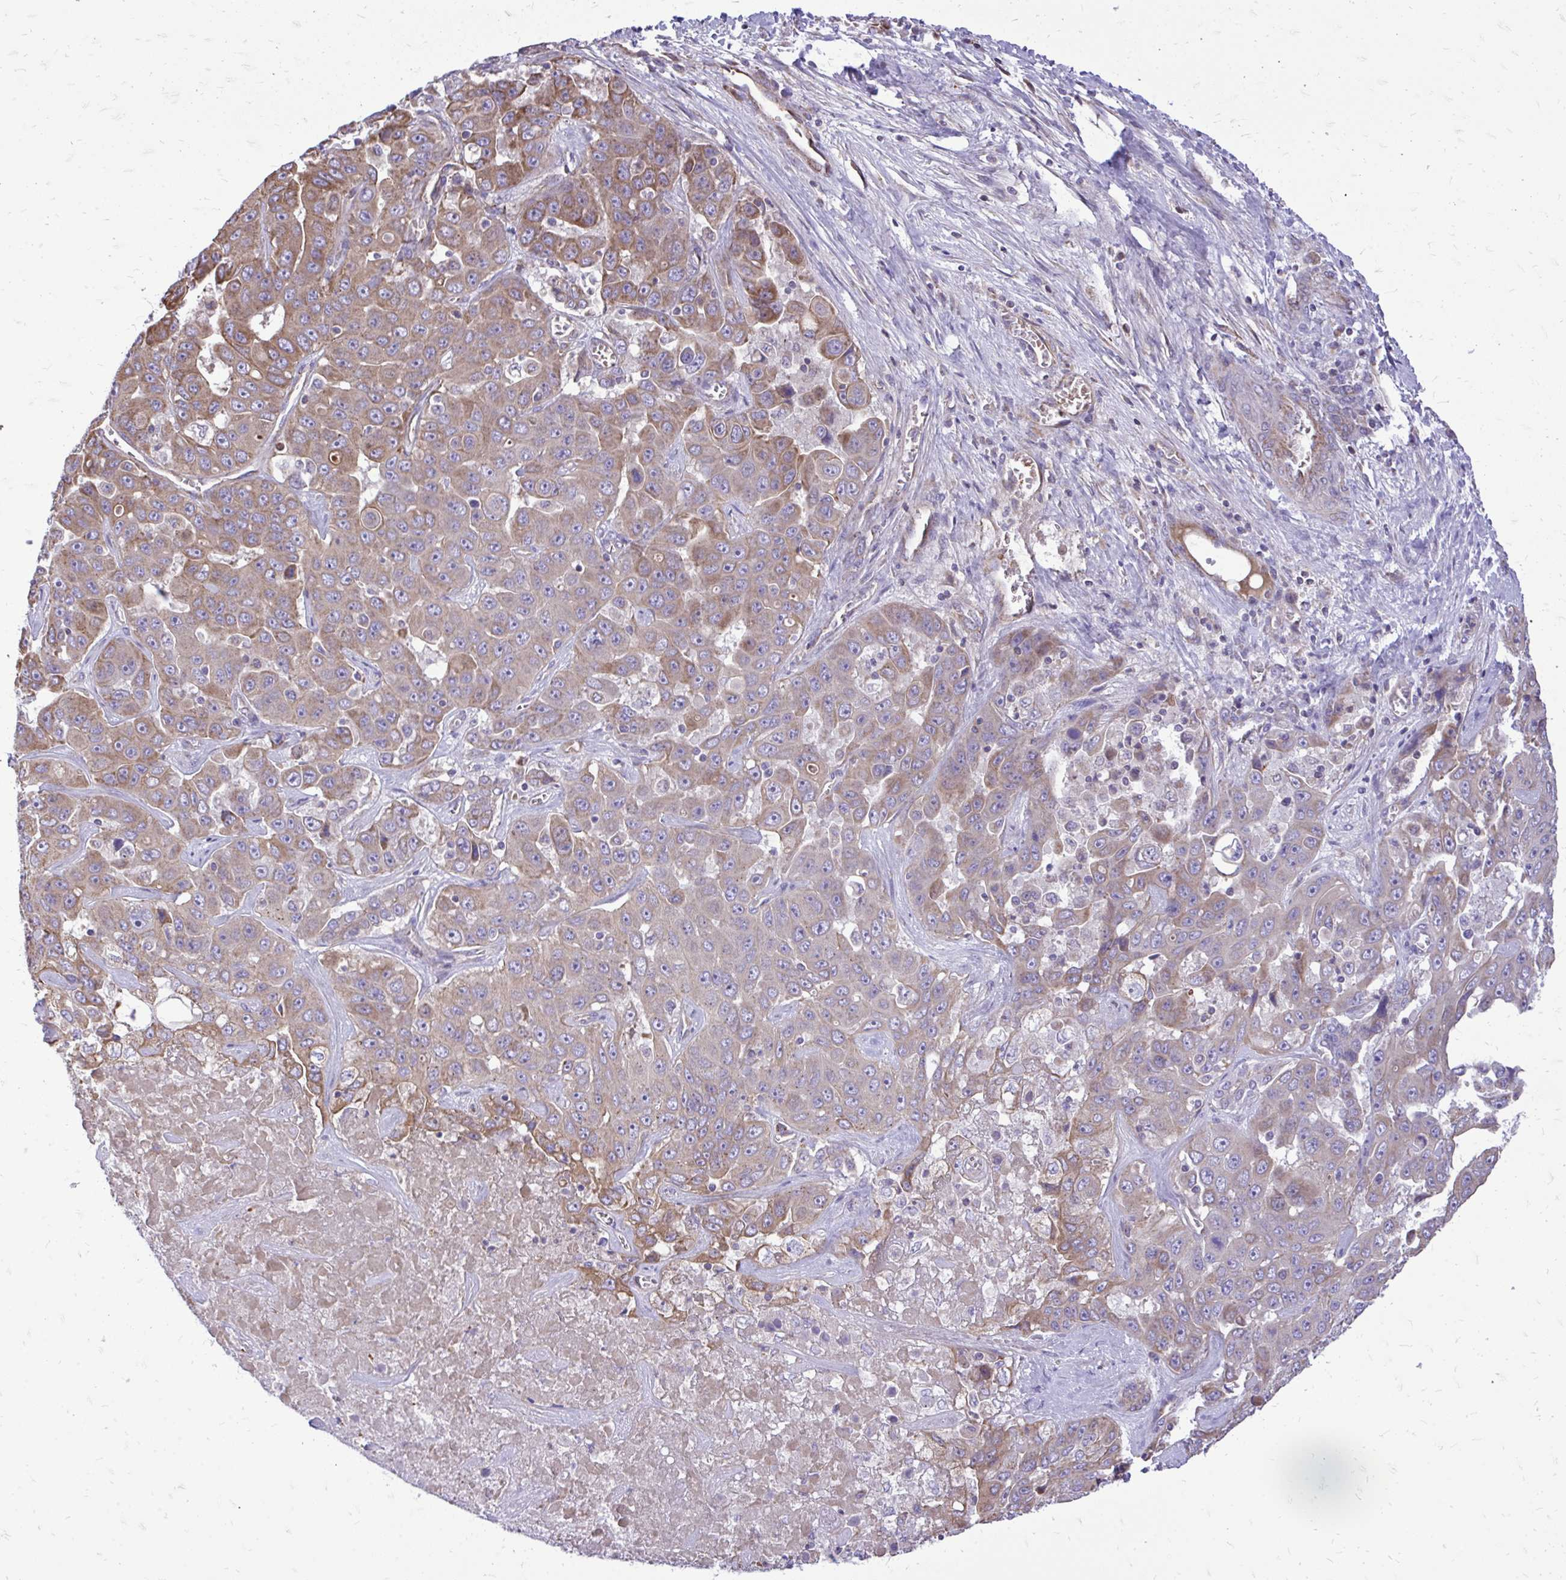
{"staining": {"intensity": "weak", "quantity": ">75%", "location": "cytoplasmic/membranous"}, "tissue": "liver cancer", "cell_type": "Tumor cells", "image_type": "cancer", "snomed": [{"axis": "morphology", "description": "Cholangiocarcinoma"}, {"axis": "topography", "description": "Liver"}], "caption": "Human liver cholangiocarcinoma stained with a protein marker displays weak staining in tumor cells.", "gene": "ATP13A2", "patient": {"sex": "female", "age": 52}}